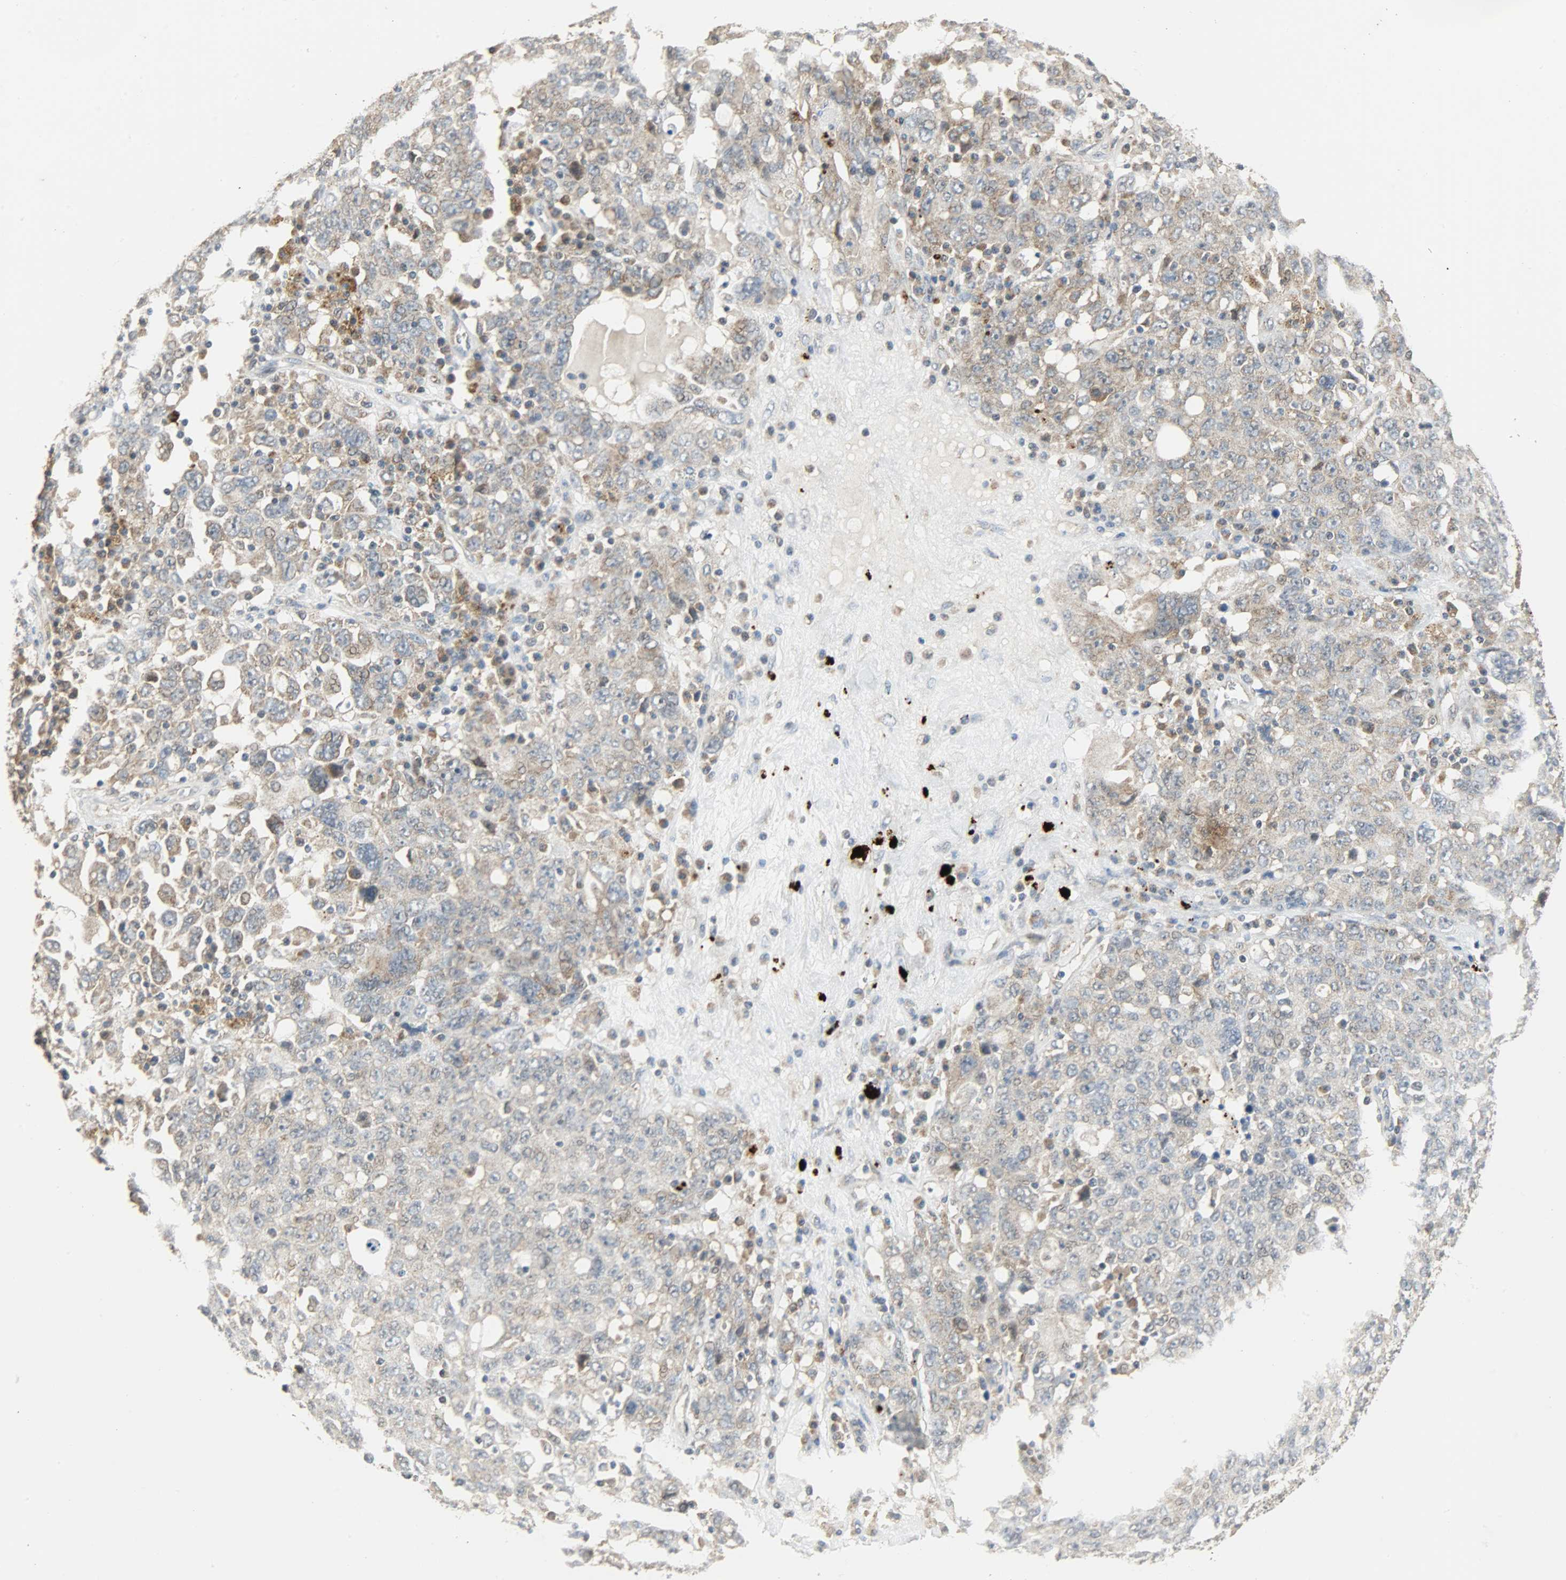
{"staining": {"intensity": "weak", "quantity": "25%-75%", "location": "cytoplasmic/membranous"}, "tissue": "ovarian cancer", "cell_type": "Tumor cells", "image_type": "cancer", "snomed": [{"axis": "morphology", "description": "Carcinoma, endometroid"}, {"axis": "topography", "description": "Ovary"}], "caption": "Weak cytoplasmic/membranous expression is present in about 25%-75% of tumor cells in ovarian cancer.", "gene": "GIT2", "patient": {"sex": "female", "age": 62}}